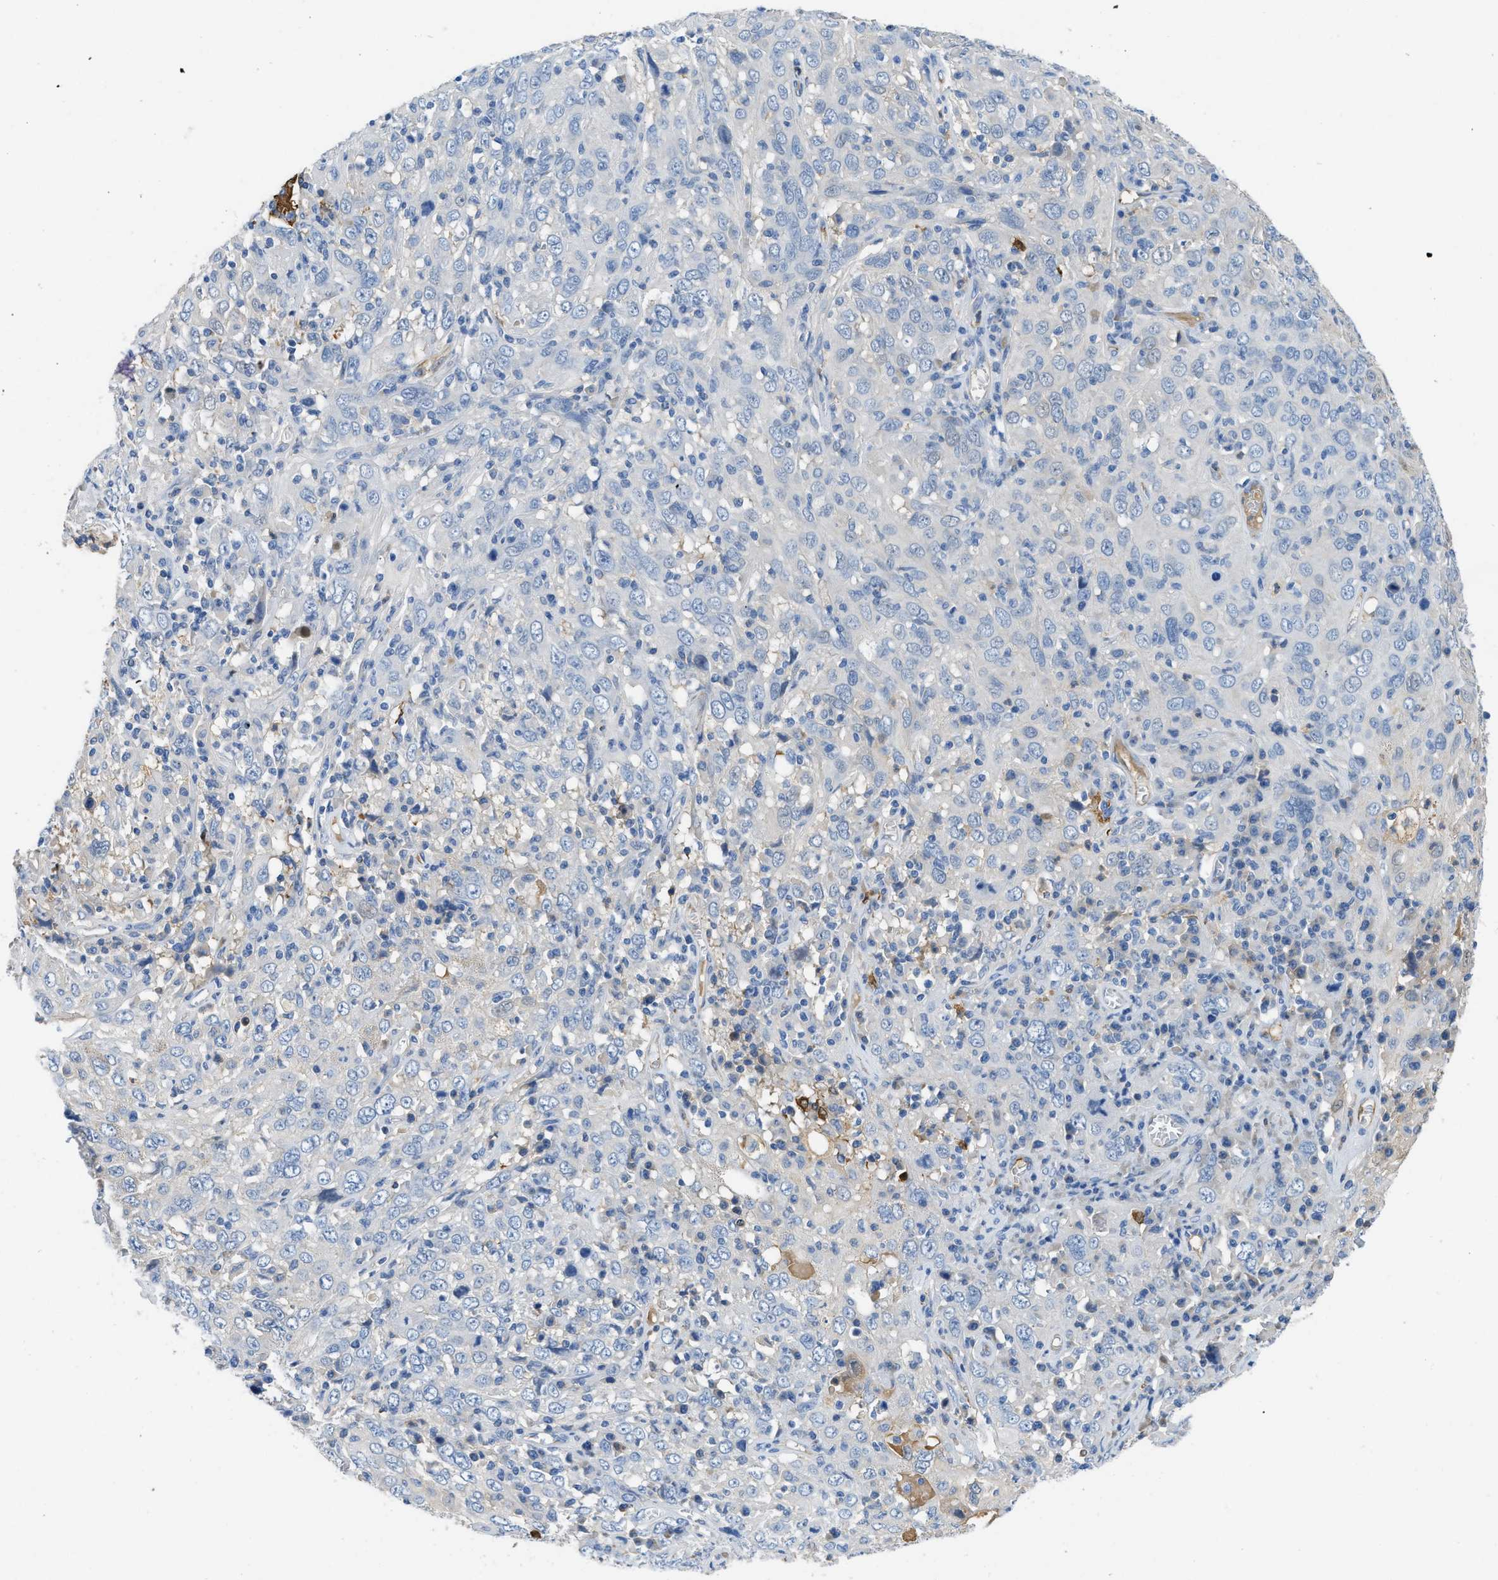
{"staining": {"intensity": "negative", "quantity": "none", "location": "none"}, "tissue": "cervical cancer", "cell_type": "Tumor cells", "image_type": "cancer", "snomed": [{"axis": "morphology", "description": "Squamous cell carcinoma, NOS"}, {"axis": "topography", "description": "Cervix"}], "caption": "Immunohistochemistry photomicrograph of cervical cancer stained for a protein (brown), which reveals no expression in tumor cells.", "gene": "SPEG", "patient": {"sex": "female", "age": 46}}